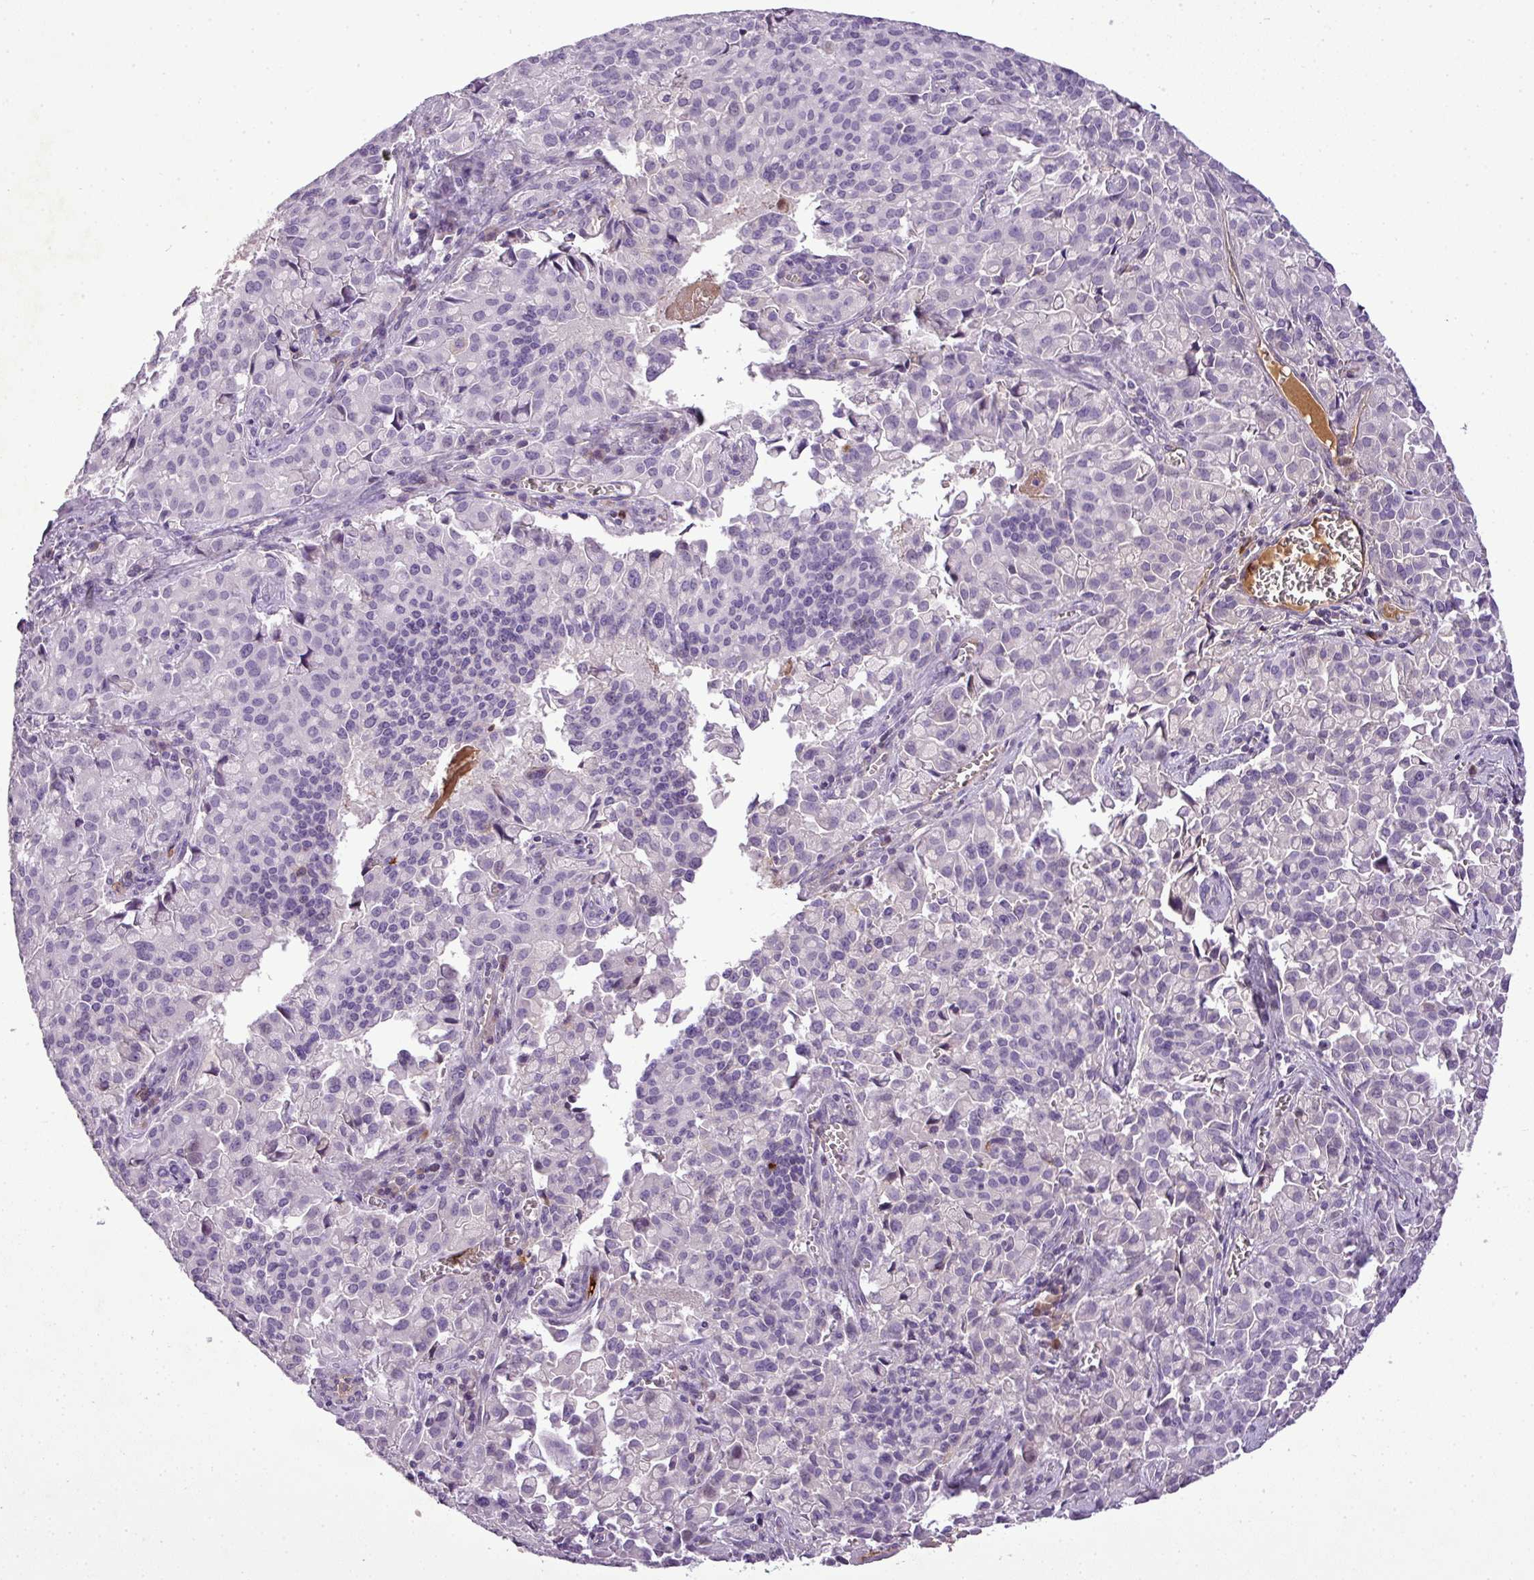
{"staining": {"intensity": "negative", "quantity": "none", "location": "none"}, "tissue": "pancreatic cancer", "cell_type": "Tumor cells", "image_type": "cancer", "snomed": [{"axis": "morphology", "description": "Adenocarcinoma, NOS"}, {"axis": "topography", "description": "Pancreas"}], "caption": "This is a image of immunohistochemistry (IHC) staining of pancreatic cancer, which shows no staining in tumor cells.", "gene": "C4B", "patient": {"sex": "male", "age": 65}}